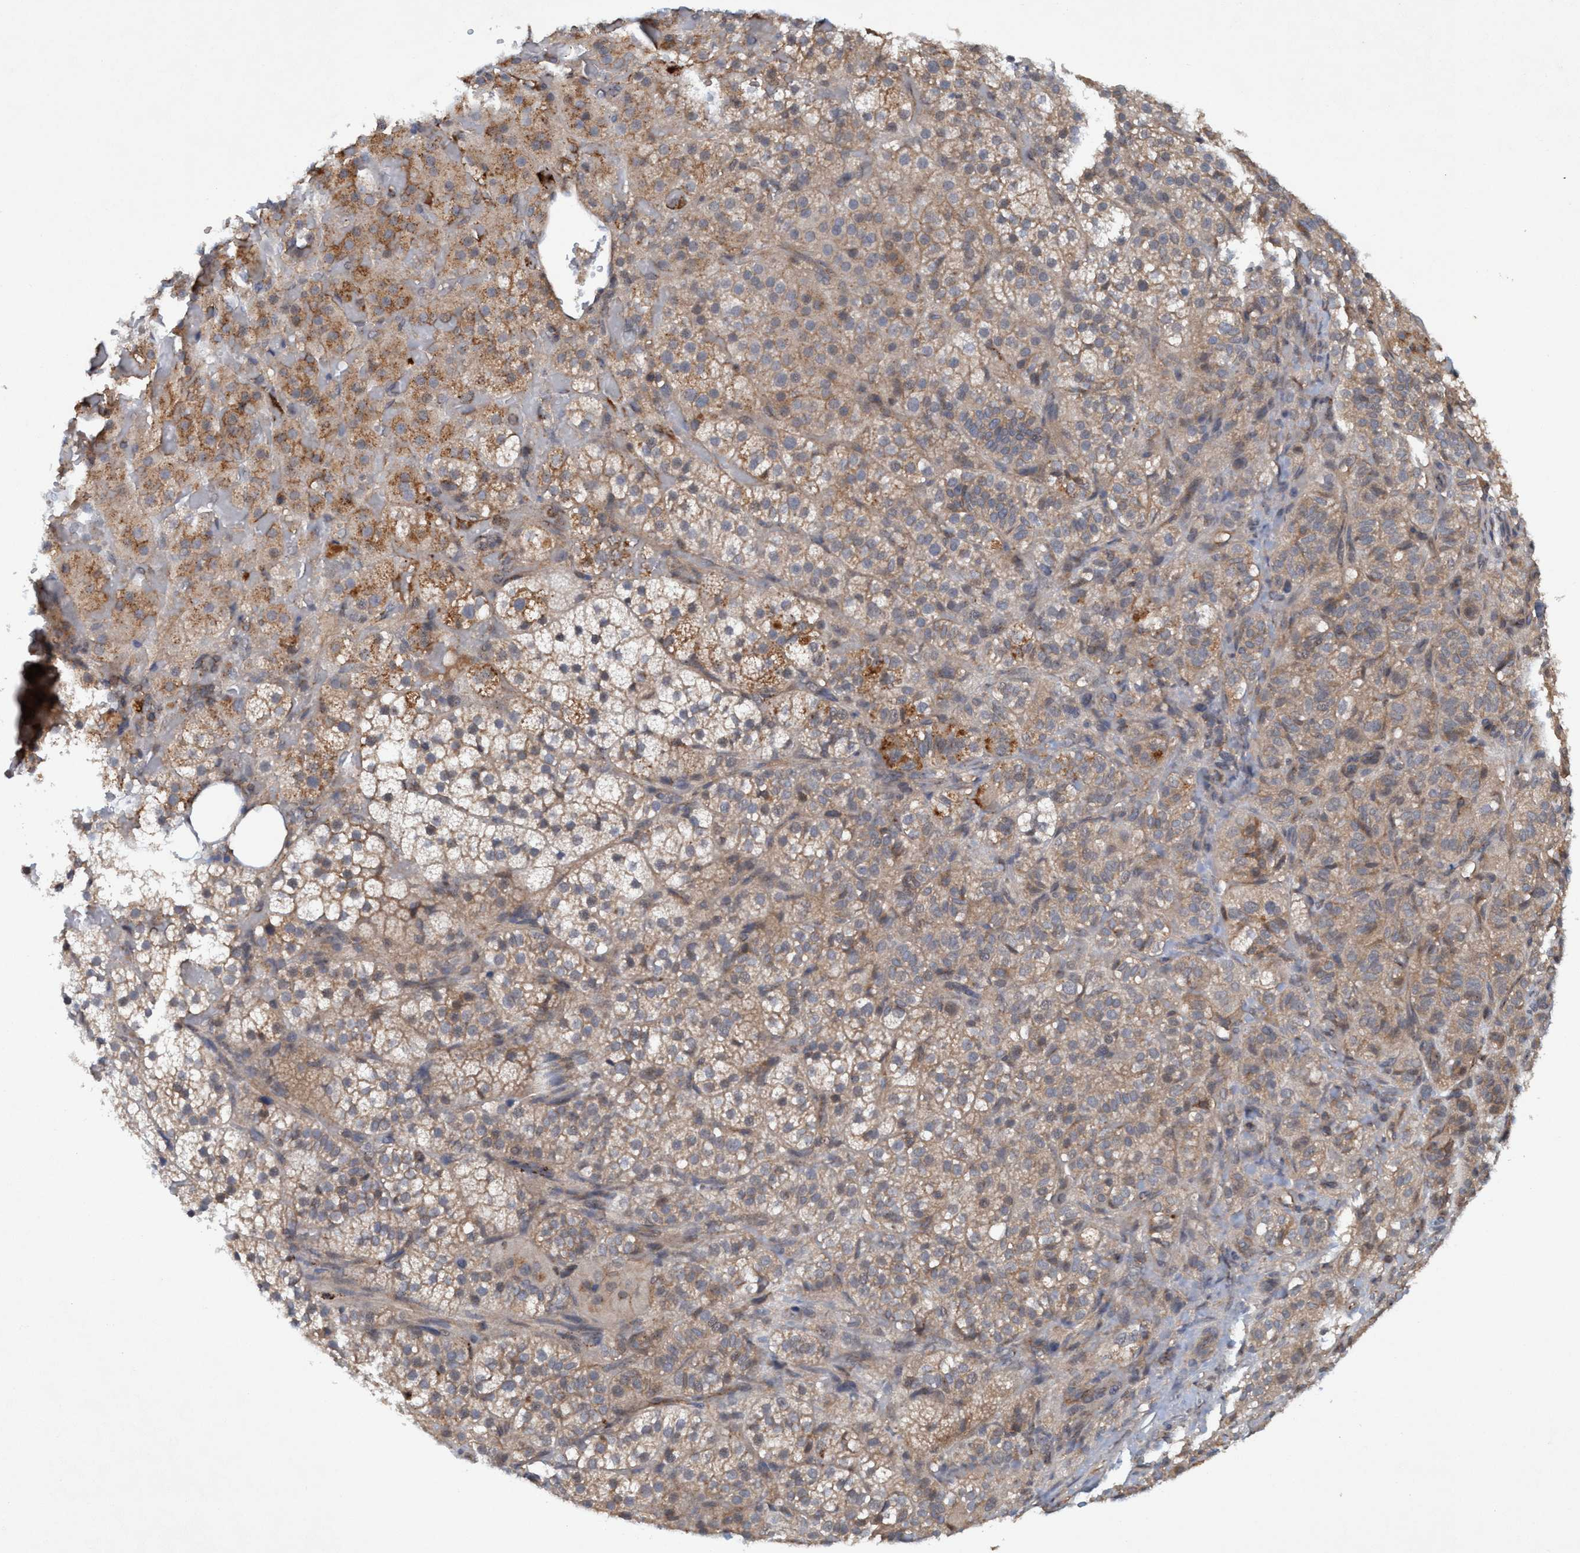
{"staining": {"intensity": "moderate", "quantity": "25%-75%", "location": "cytoplasmic/membranous"}, "tissue": "adrenal gland", "cell_type": "Glandular cells", "image_type": "normal", "snomed": [{"axis": "morphology", "description": "Normal tissue, NOS"}, {"axis": "topography", "description": "Adrenal gland"}], "caption": "Immunohistochemistry staining of normal adrenal gland, which displays medium levels of moderate cytoplasmic/membranous expression in approximately 25%-75% of glandular cells indicating moderate cytoplasmic/membranous protein expression. The staining was performed using DAB (brown) for protein detection and nuclei were counterstained in hematoxylin (blue).", "gene": "TRIM65", "patient": {"sex": "female", "age": 59}}